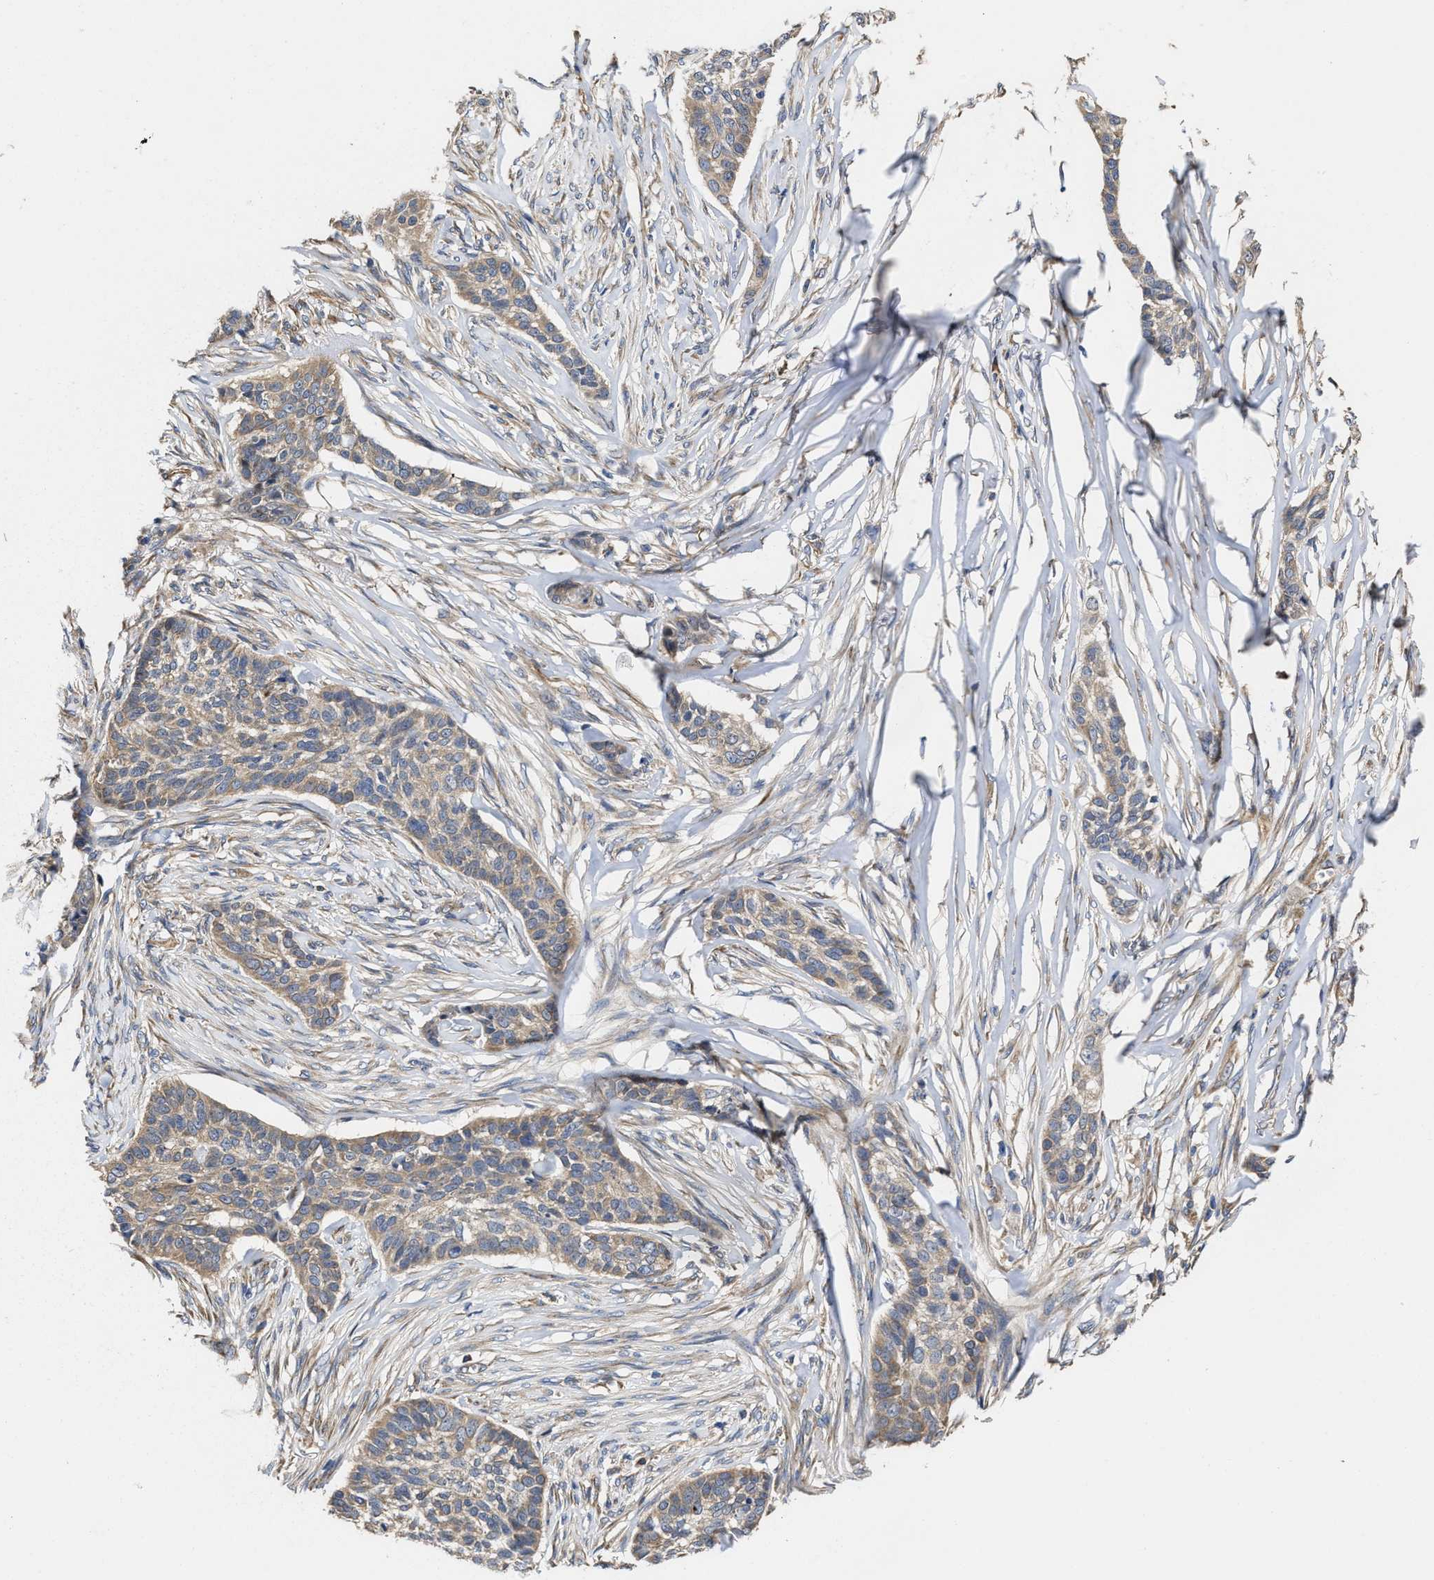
{"staining": {"intensity": "weak", "quantity": "25%-75%", "location": "cytoplasmic/membranous"}, "tissue": "skin cancer", "cell_type": "Tumor cells", "image_type": "cancer", "snomed": [{"axis": "morphology", "description": "Basal cell carcinoma"}, {"axis": "topography", "description": "Skin"}], "caption": "Skin basal cell carcinoma stained with immunohistochemistry demonstrates weak cytoplasmic/membranous positivity in approximately 25%-75% of tumor cells.", "gene": "TRAF6", "patient": {"sex": "male", "age": 85}}